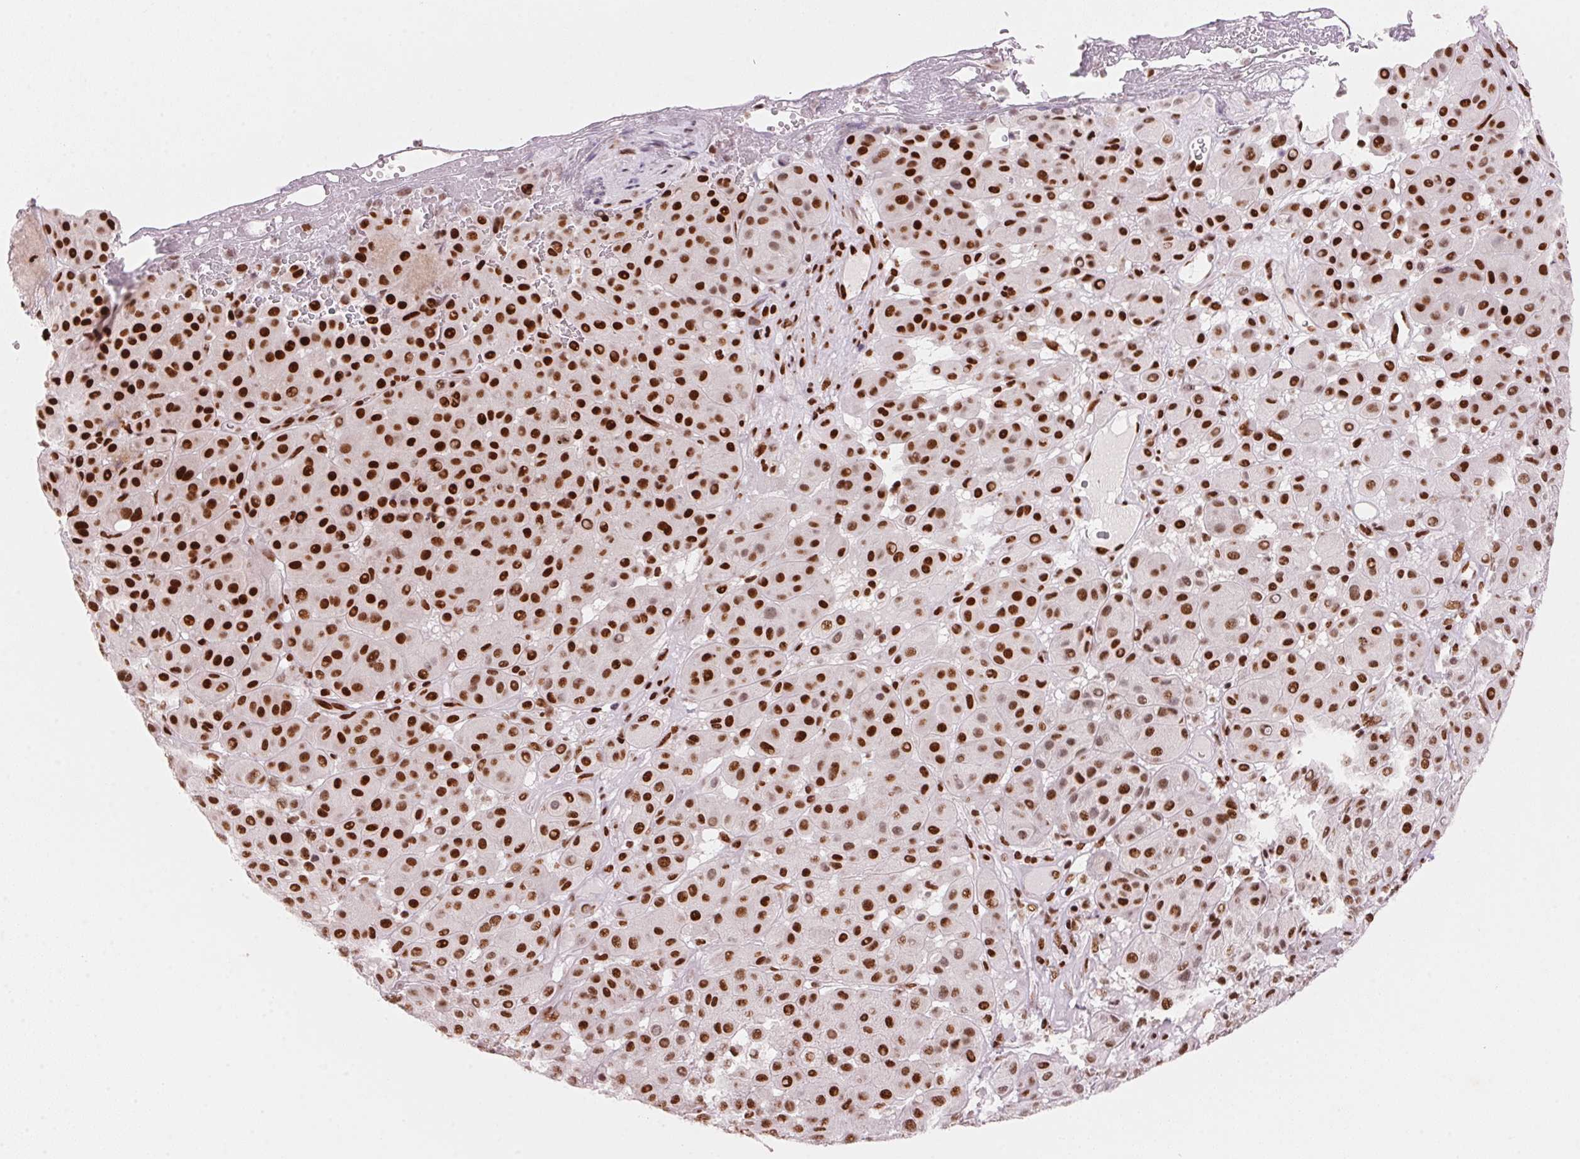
{"staining": {"intensity": "strong", "quantity": ">75%", "location": "nuclear"}, "tissue": "melanoma", "cell_type": "Tumor cells", "image_type": "cancer", "snomed": [{"axis": "morphology", "description": "Malignant melanoma, Metastatic site"}, {"axis": "topography", "description": "Smooth muscle"}], "caption": "Strong nuclear protein positivity is present in about >75% of tumor cells in malignant melanoma (metastatic site). The staining was performed using DAB to visualize the protein expression in brown, while the nuclei were stained in blue with hematoxylin (Magnification: 20x).", "gene": "NXF1", "patient": {"sex": "male", "age": 41}}